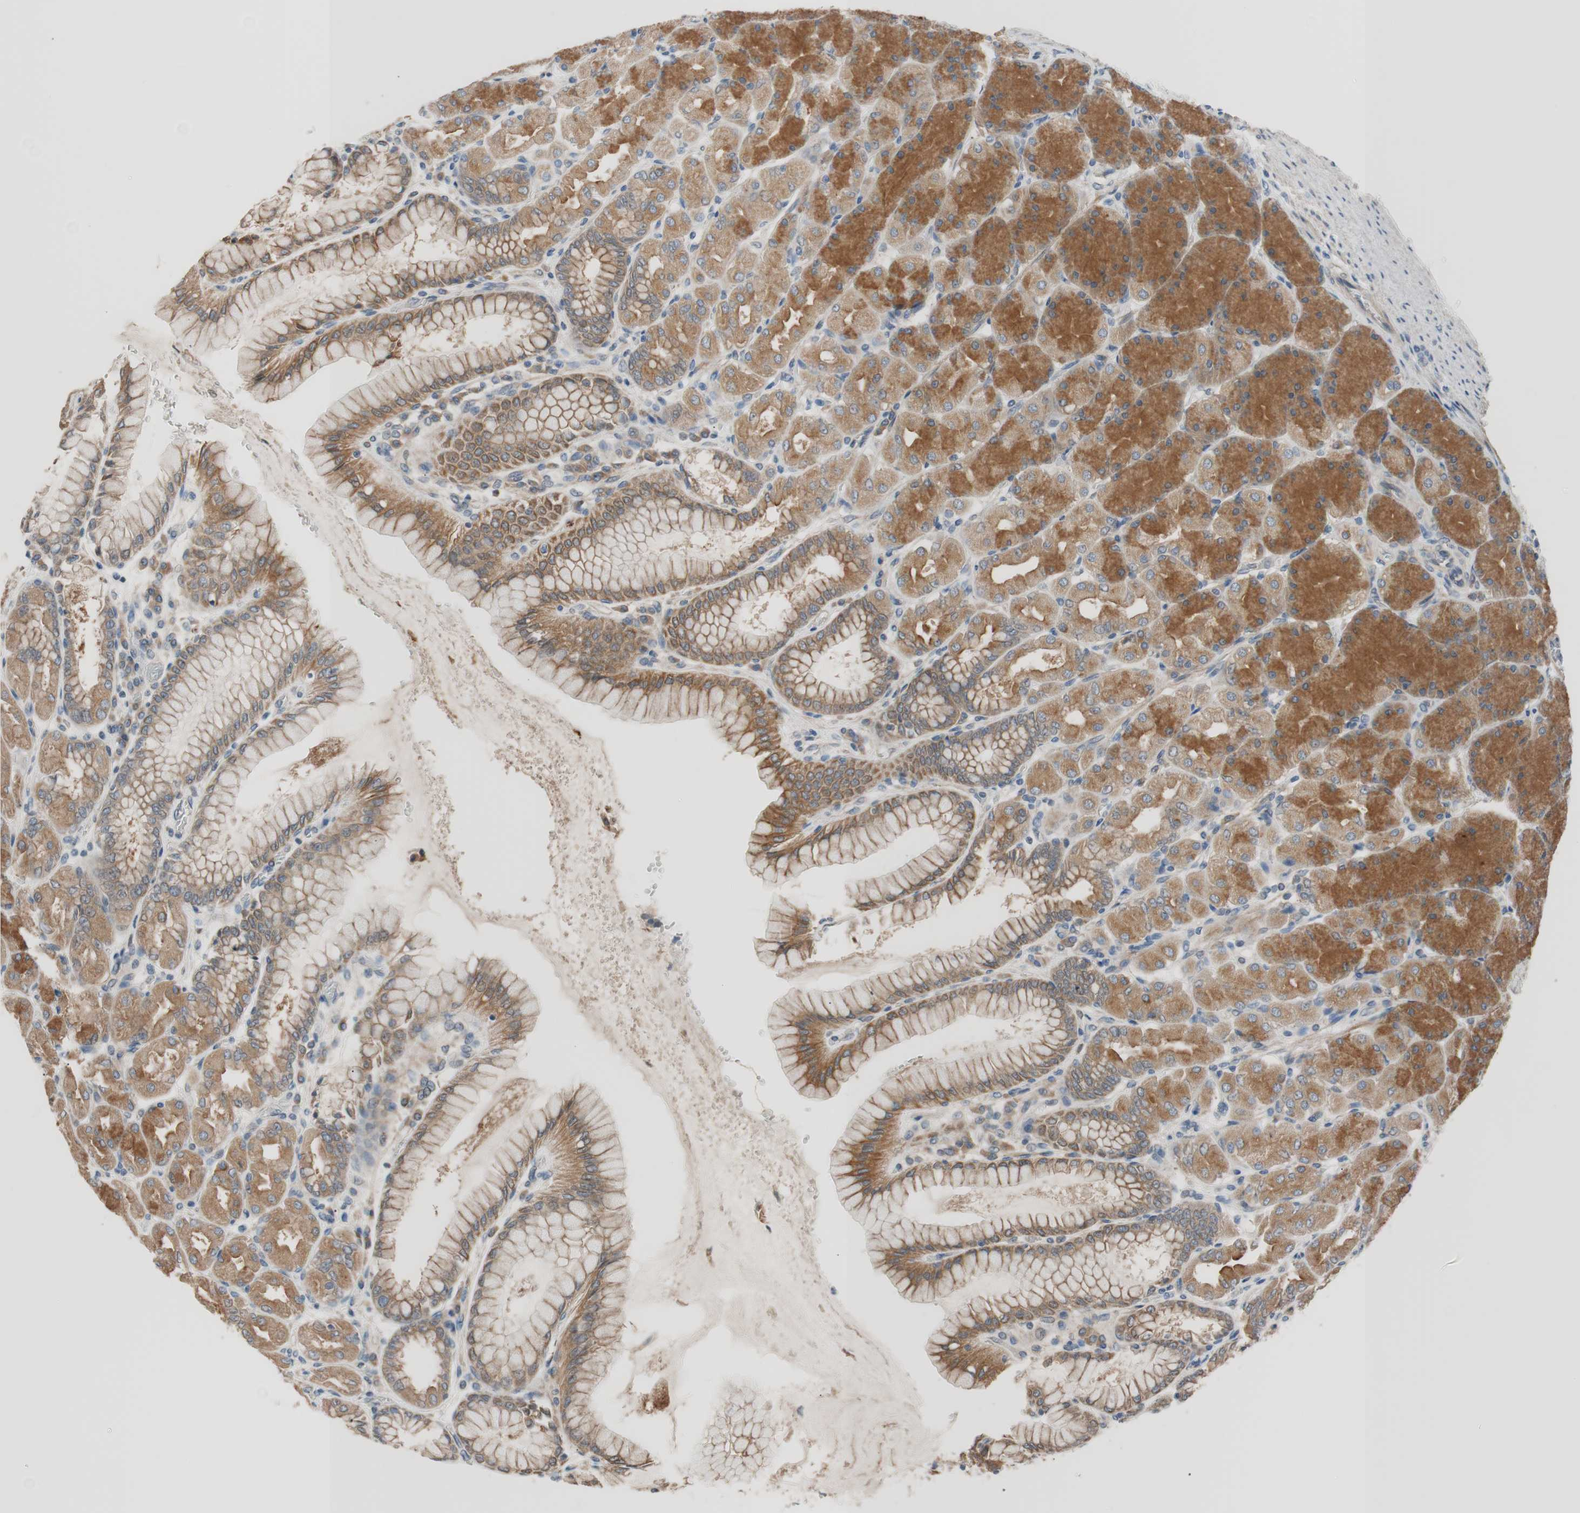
{"staining": {"intensity": "strong", "quantity": ">75%", "location": "cytoplasmic/membranous"}, "tissue": "stomach", "cell_type": "Glandular cells", "image_type": "normal", "snomed": [{"axis": "morphology", "description": "Normal tissue, NOS"}, {"axis": "topography", "description": "Stomach, upper"}], "caption": "The photomicrograph exhibits immunohistochemical staining of normal stomach. There is strong cytoplasmic/membranous expression is seen in about >75% of glandular cells. Nuclei are stained in blue.", "gene": "FADS2", "patient": {"sex": "female", "age": 56}}